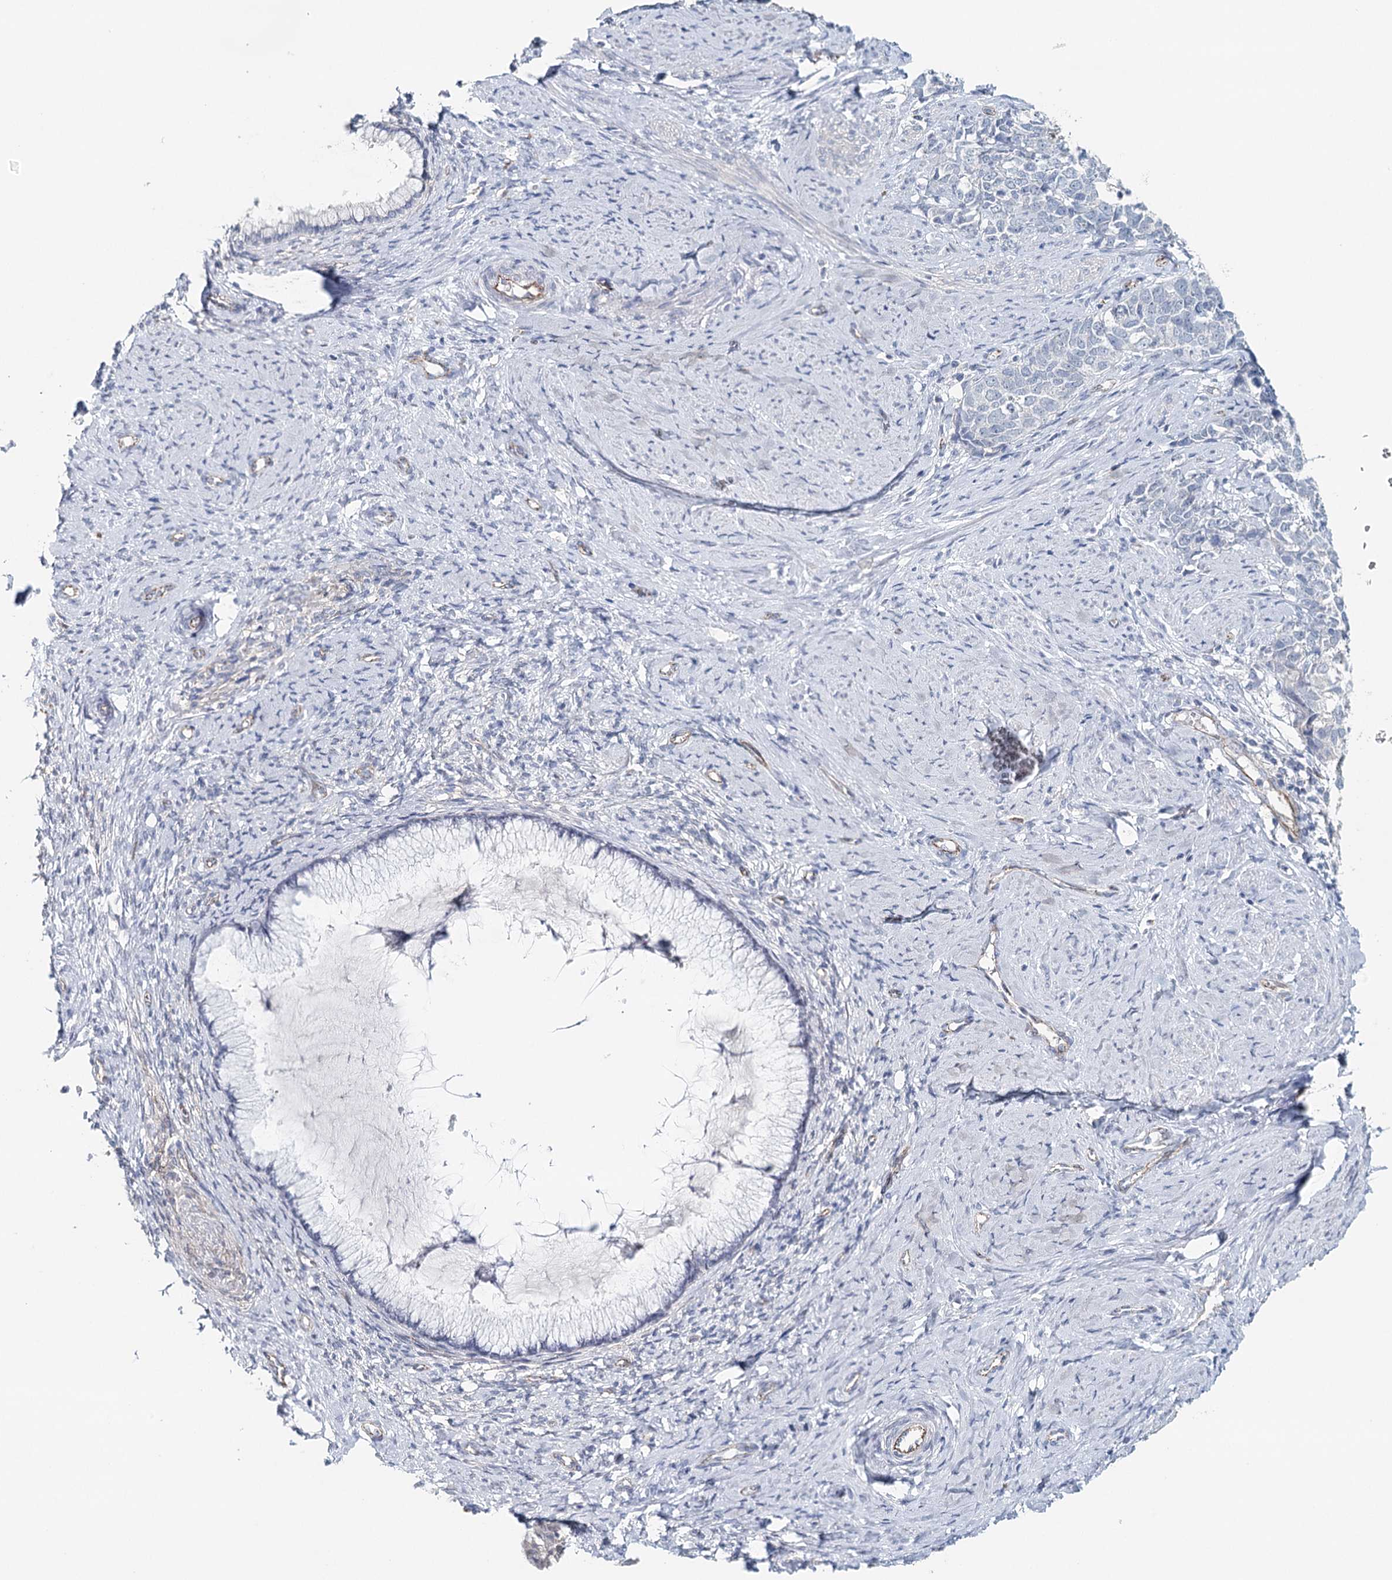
{"staining": {"intensity": "negative", "quantity": "none", "location": "none"}, "tissue": "cervical cancer", "cell_type": "Tumor cells", "image_type": "cancer", "snomed": [{"axis": "morphology", "description": "Squamous cell carcinoma, NOS"}, {"axis": "topography", "description": "Cervix"}], "caption": "Photomicrograph shows no significant protein positivity in tumor cells of cervical cancer (squamous cell carcinoma).", "gene": "SYNPO", "patient": {"sex": "female", "age": 63}}